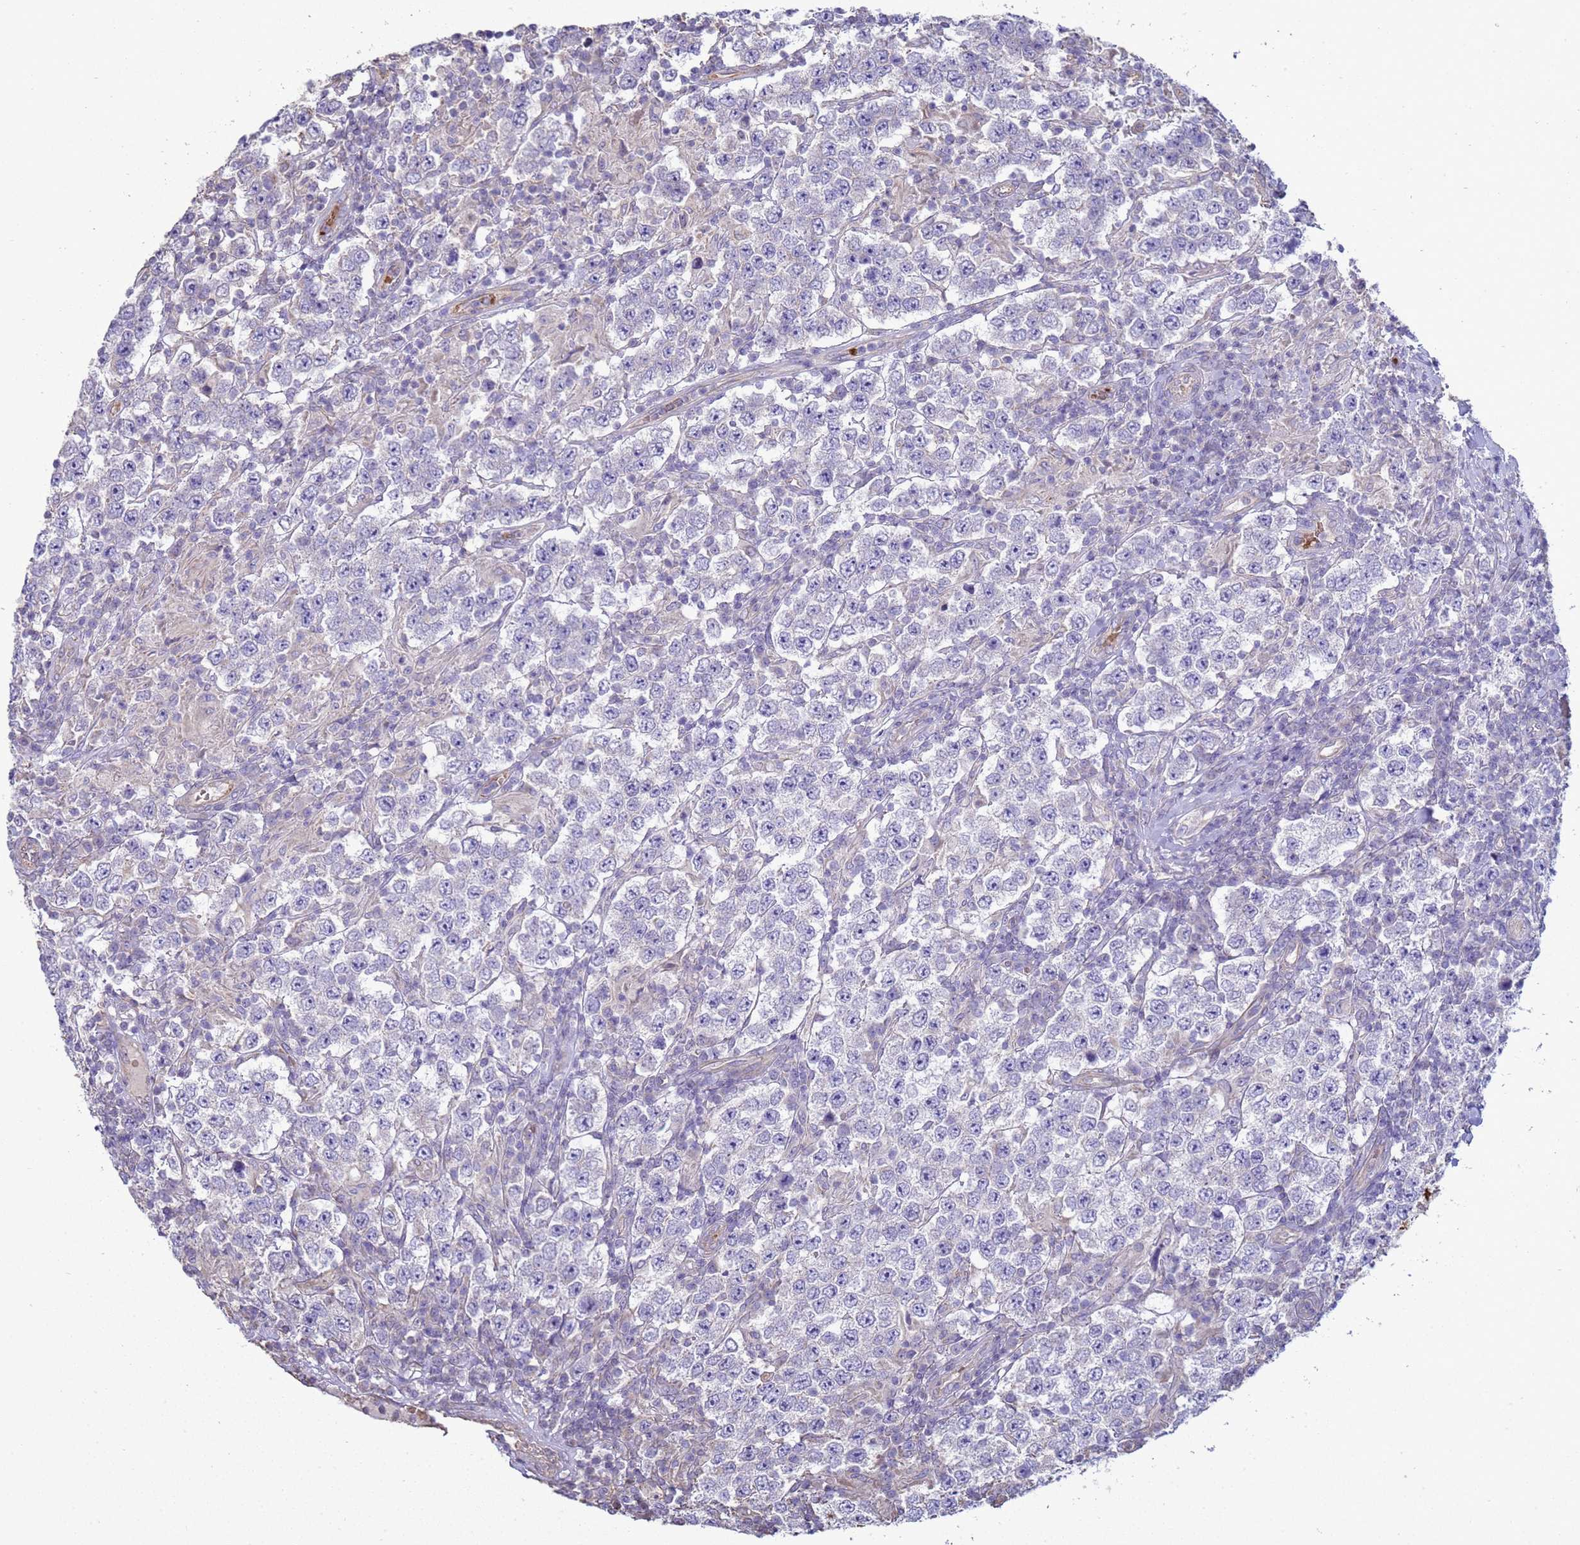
{"staining": {"intensity": "negative", "quantity": "none", "location": "none"}, "tissue": "testis cancer", "cell_type": "Tumor cells", "image_type": "cancer", "snomed": [{"axis": "morphology", "description": "Normal tissue, NOS"}, {"axis": "morphology", "description": "Urothelial carcinoma, High grade"}, {"axis": "morphology", "description": "Seminoma, NOS"}, {"axis": "morphology", "description": "Carcinoma, Embryonal, NOS"}, {"axis": "topography", "description": "Urinary bladder"}, {"axis": "topography", "description": "Testis"}], "caption": "Immunohistochemical staining of testis cancer (high-grade urothelial carcinoma) exhibits no significant positivity in tumor cells.", "gene": "SGIP1", "patient": {"sex": "male", "age": 41}}